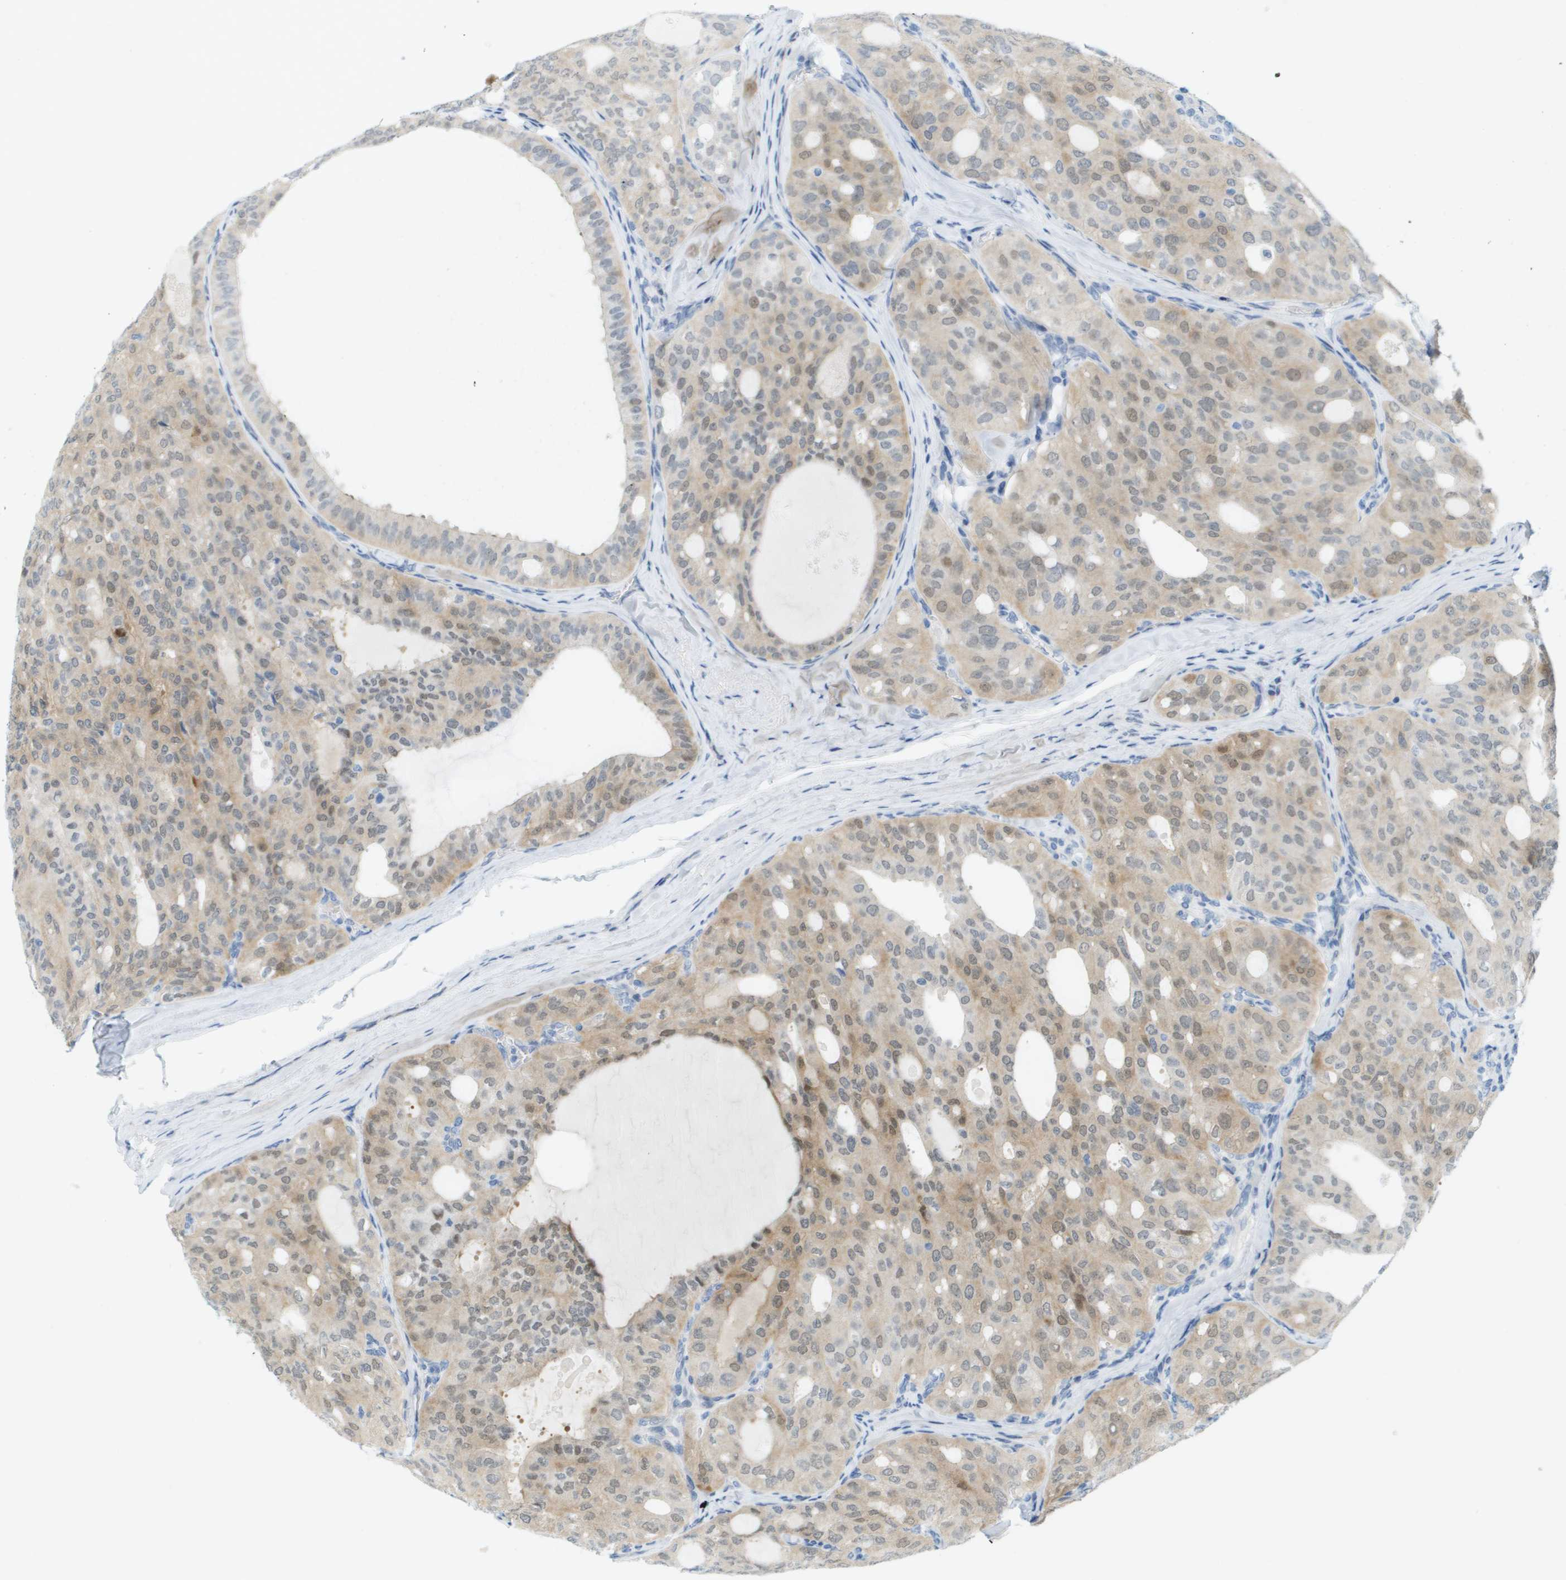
{"staining": {"intensity": "weak", "quantity": "25%-75%", "location": "cytoplasmic/membranous"}, "tissue": "thyroid cancer", "cell_type": "Tumor cells", "image_type": "cancer", "snomed": [{"axis": "morphology", "description": "Follicular adenoma carcinoma, NOS"}, {"axis": "topography", "description": "Thyroid gland"}], "caption": "Immunohistochemical staining of thyroid cancer demonstrates low levels of weak cytoplasmic/membranous protein positivity in about 25%-75% of tumor cells. Nuclei are stained in blue.", "gene": "CUL9", "patient": {"sex": "male", "age": 75}}